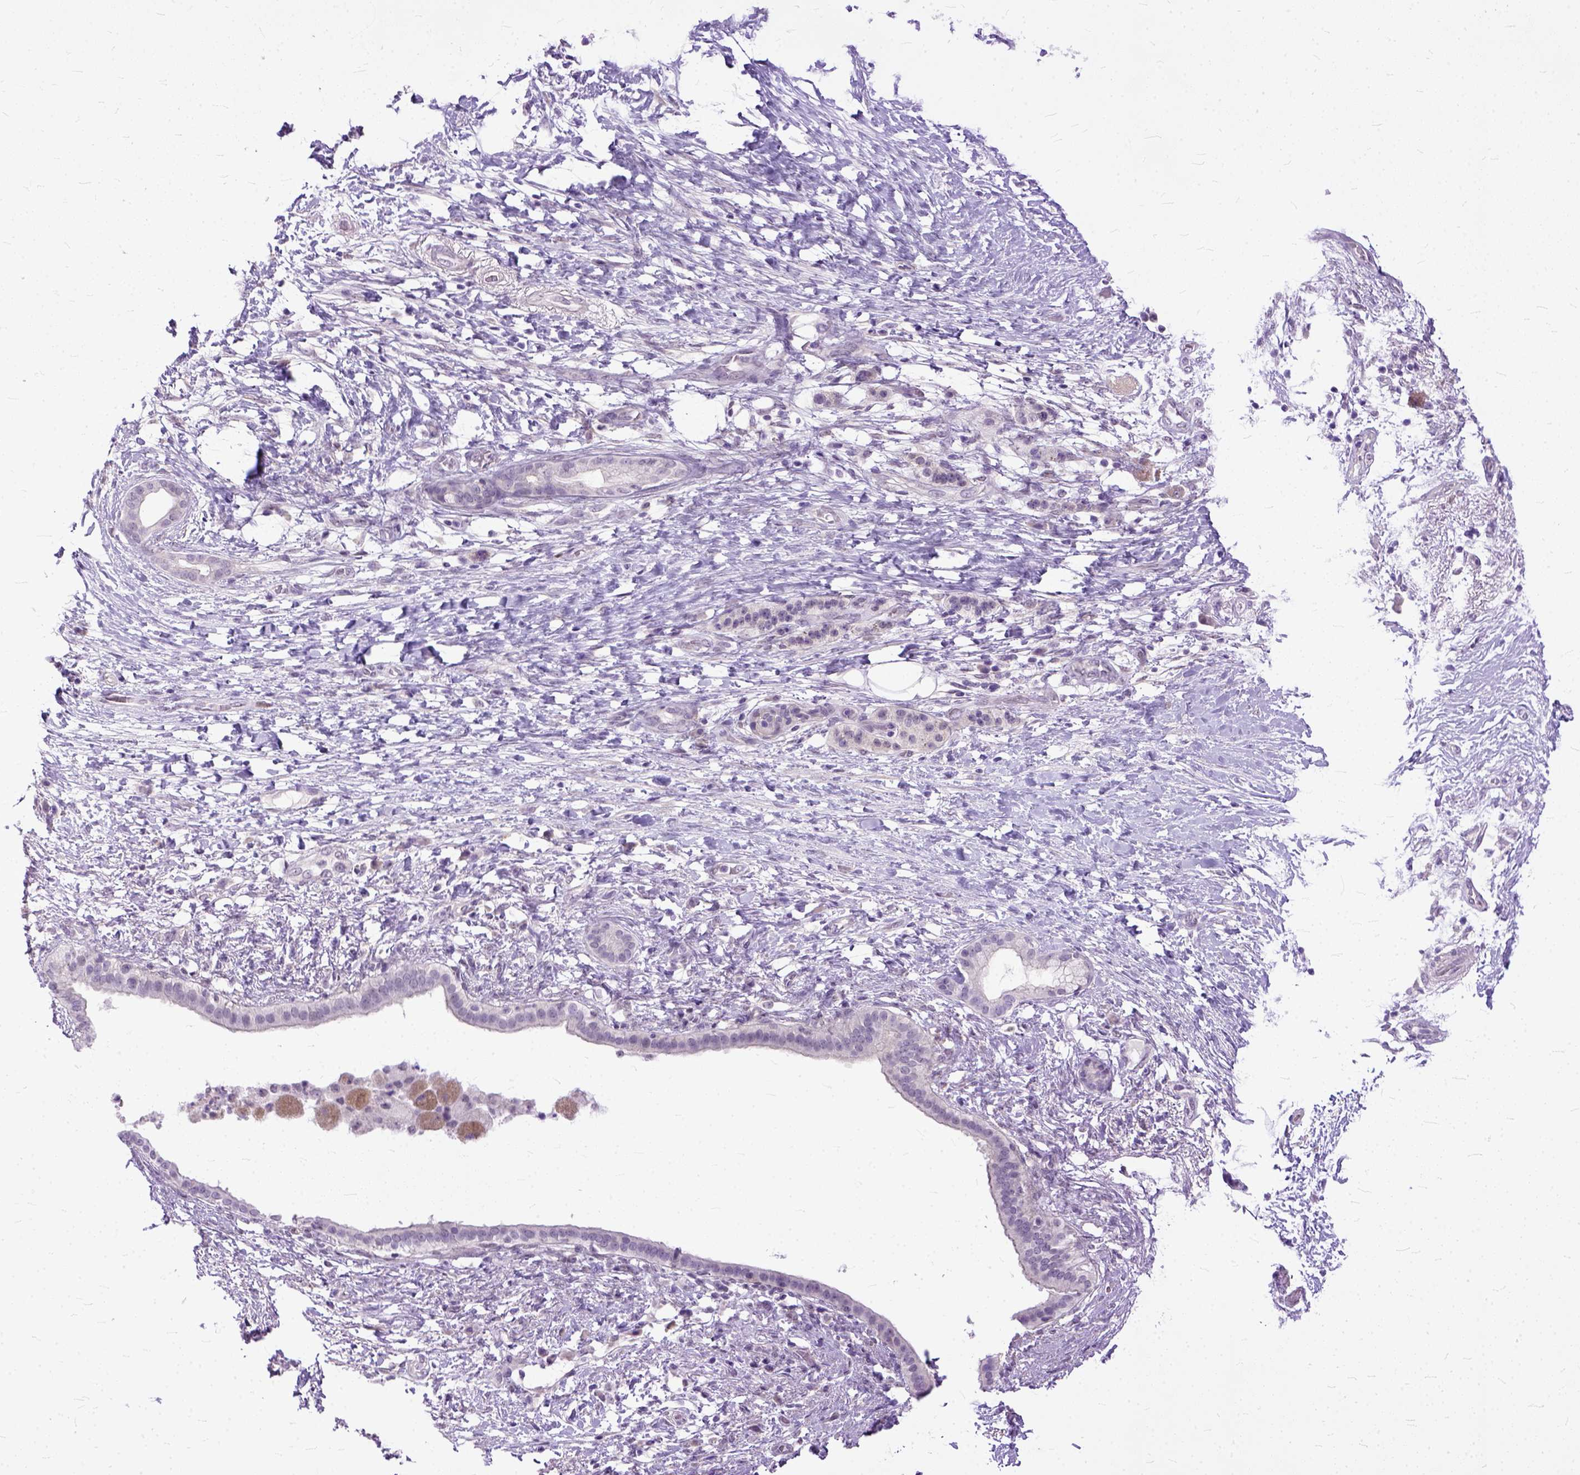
{"staining": {"intensity": "negative", "quantity": "none", "location": "none"}, "tissue": "pancreatic cancer", "cell_type": "Tumor cells", "image_type": "cancer", "snomed": [{"axis": "morphology", "description": "Adenocarcinoma, NOS"}, {"axis": "topography", "description": "Pancreas"}], "caption": "DAB (3,3'-diaminobenzidine) immunohistochemical staining of human adenocarcinoma (pancreatic) displays no significant staining in tumor cells.", "gene": "TCEAL7", "patient": {"sex": "female", "age": 72}}